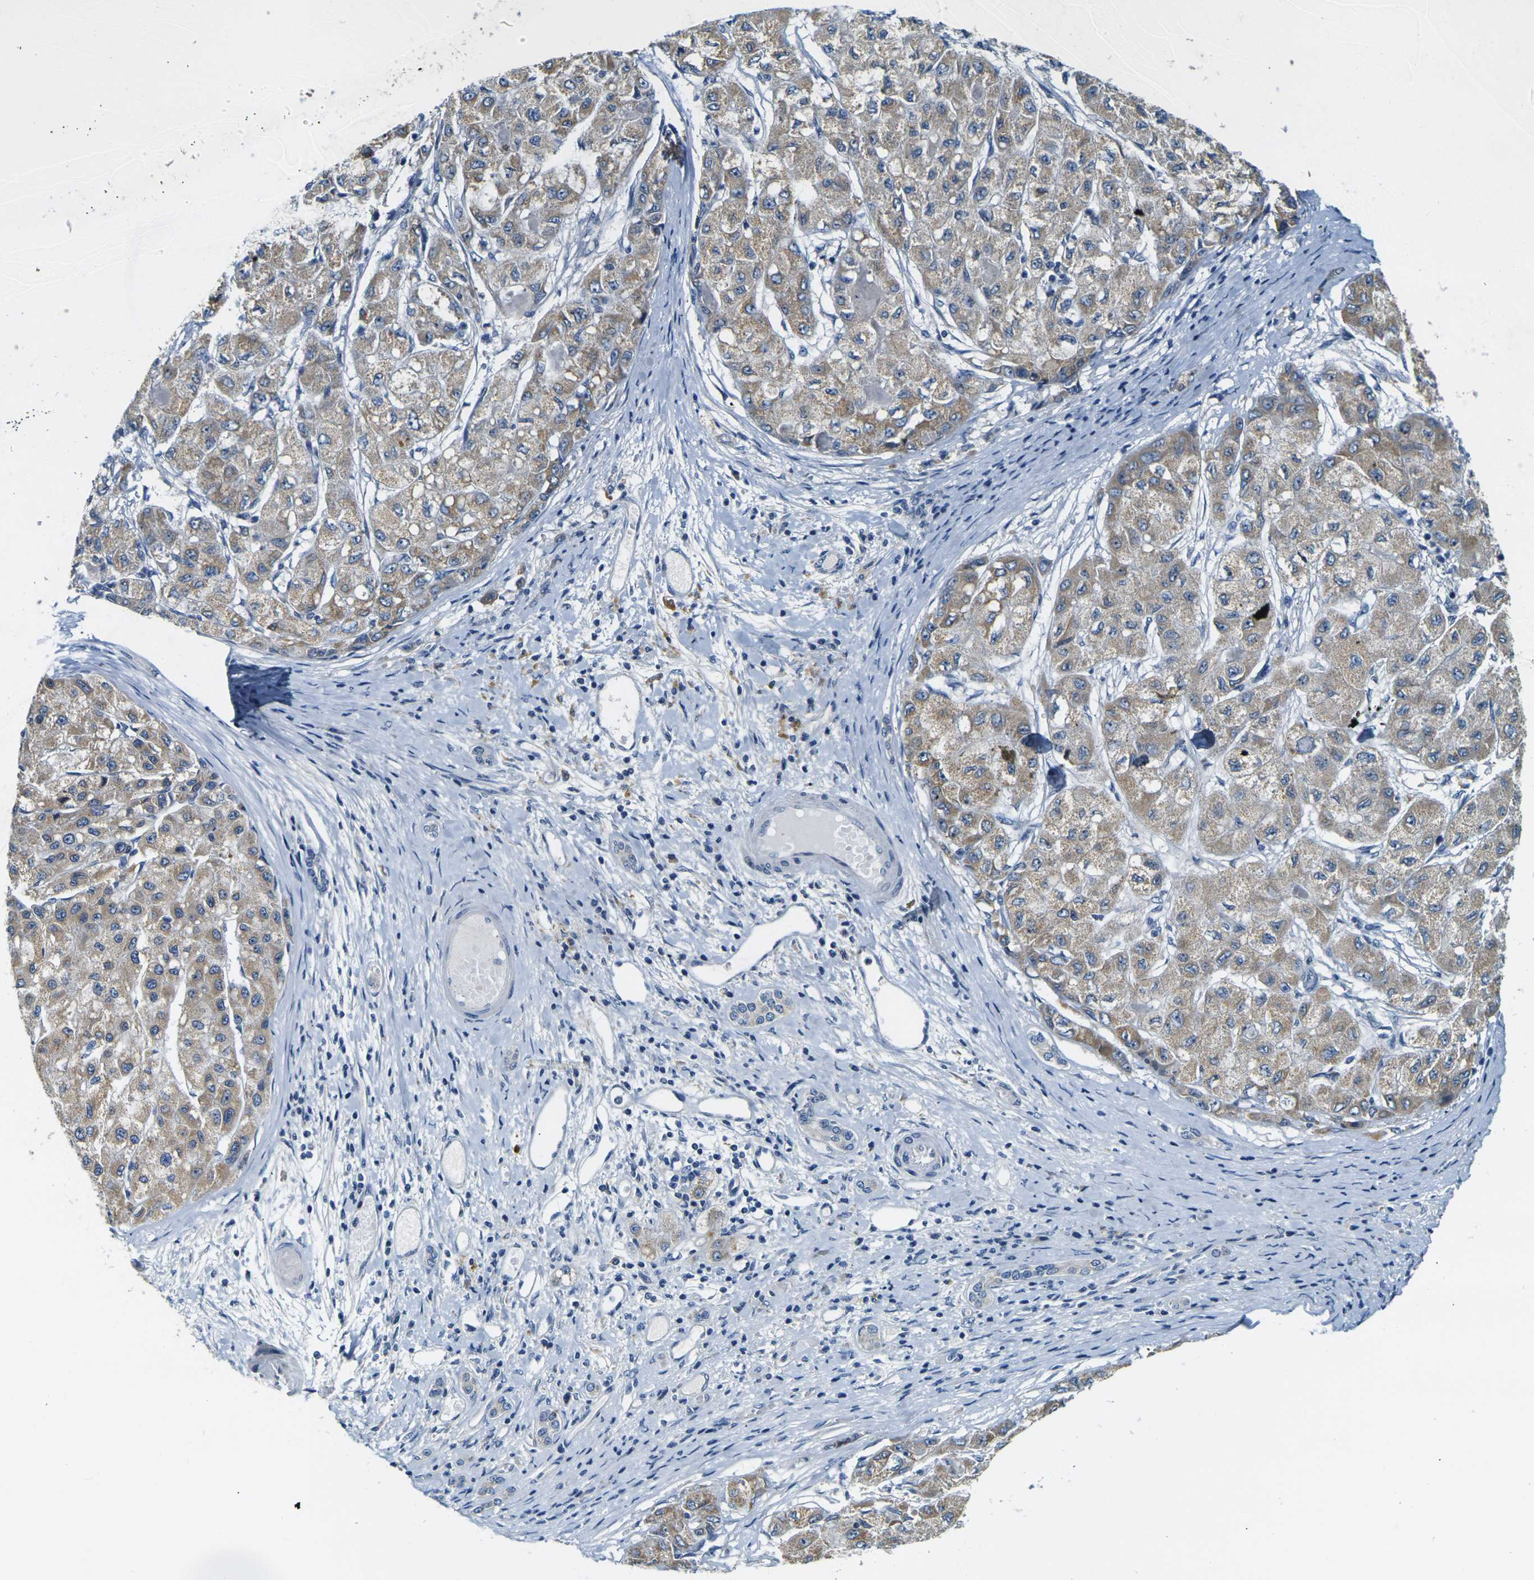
{"staining": {"intensity": "weak", "quantity": ">75%", "location": "cytoplasmic/membranous"}, "tissue": "liver cancer", "cell_type": "Tumor cells", "image_type": "cancer", "snomed": [{"axis": "morphology", "description": "Carcinoma, Hepatocellular, NOS"}, {"axis": "topography", "description": "Liver"}], "caption": "High-power microscopy captured an immunohistochemistry histopathology image of liver cancer, revealing weak cytoplasmic/membranous staining in about >75% of tumor cells.", "gene": "SHISAL2B", "patient": {"sex": "male", "age": 80}}